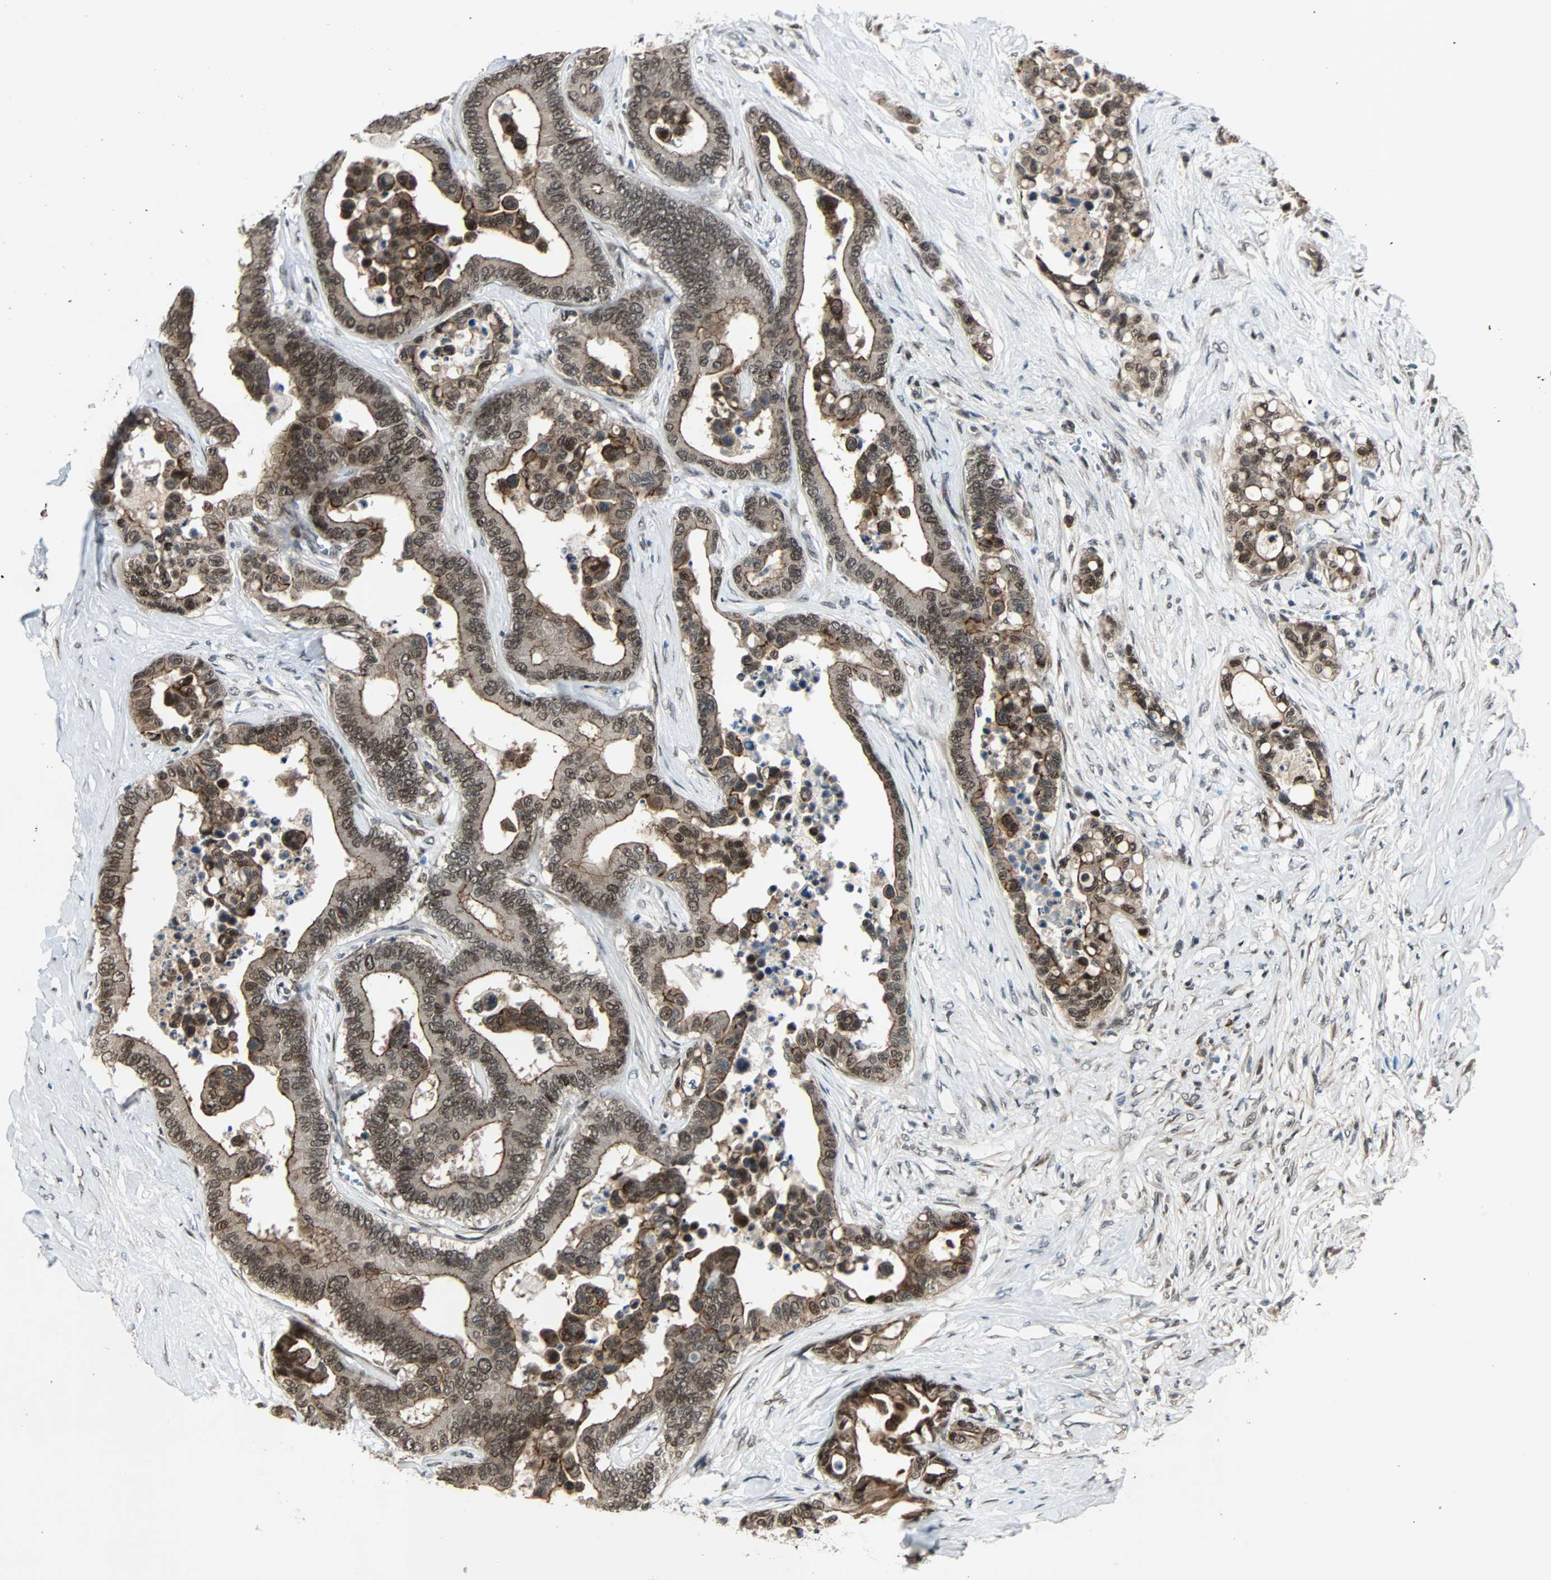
{"staining": {"intensity": "moderate", "quantity": ">75%", "location": "cytoplasmic/membranous,nuclear"}, "tissue": "colorectal cancer", "cell_type": "Tumor cells", "image_type": "cancer", "snomed": [{"axis": "morphology", "description": "Normal tissue, NOS"}, {"axis": "morphology", "description": "Adenocarcinoma, NOS"}, {"axis": "topography", "description": "Colon"}], "caption": "An image showing moderate cytoplasmic/membranous and nuclear expression in about >75% of tumor cells in colorectal cancer (adenocarcinoma), as visualized by brown immunohistochemical staining.", "gene": "CBX4", "patient": {"sex": "male", "age": 82}}